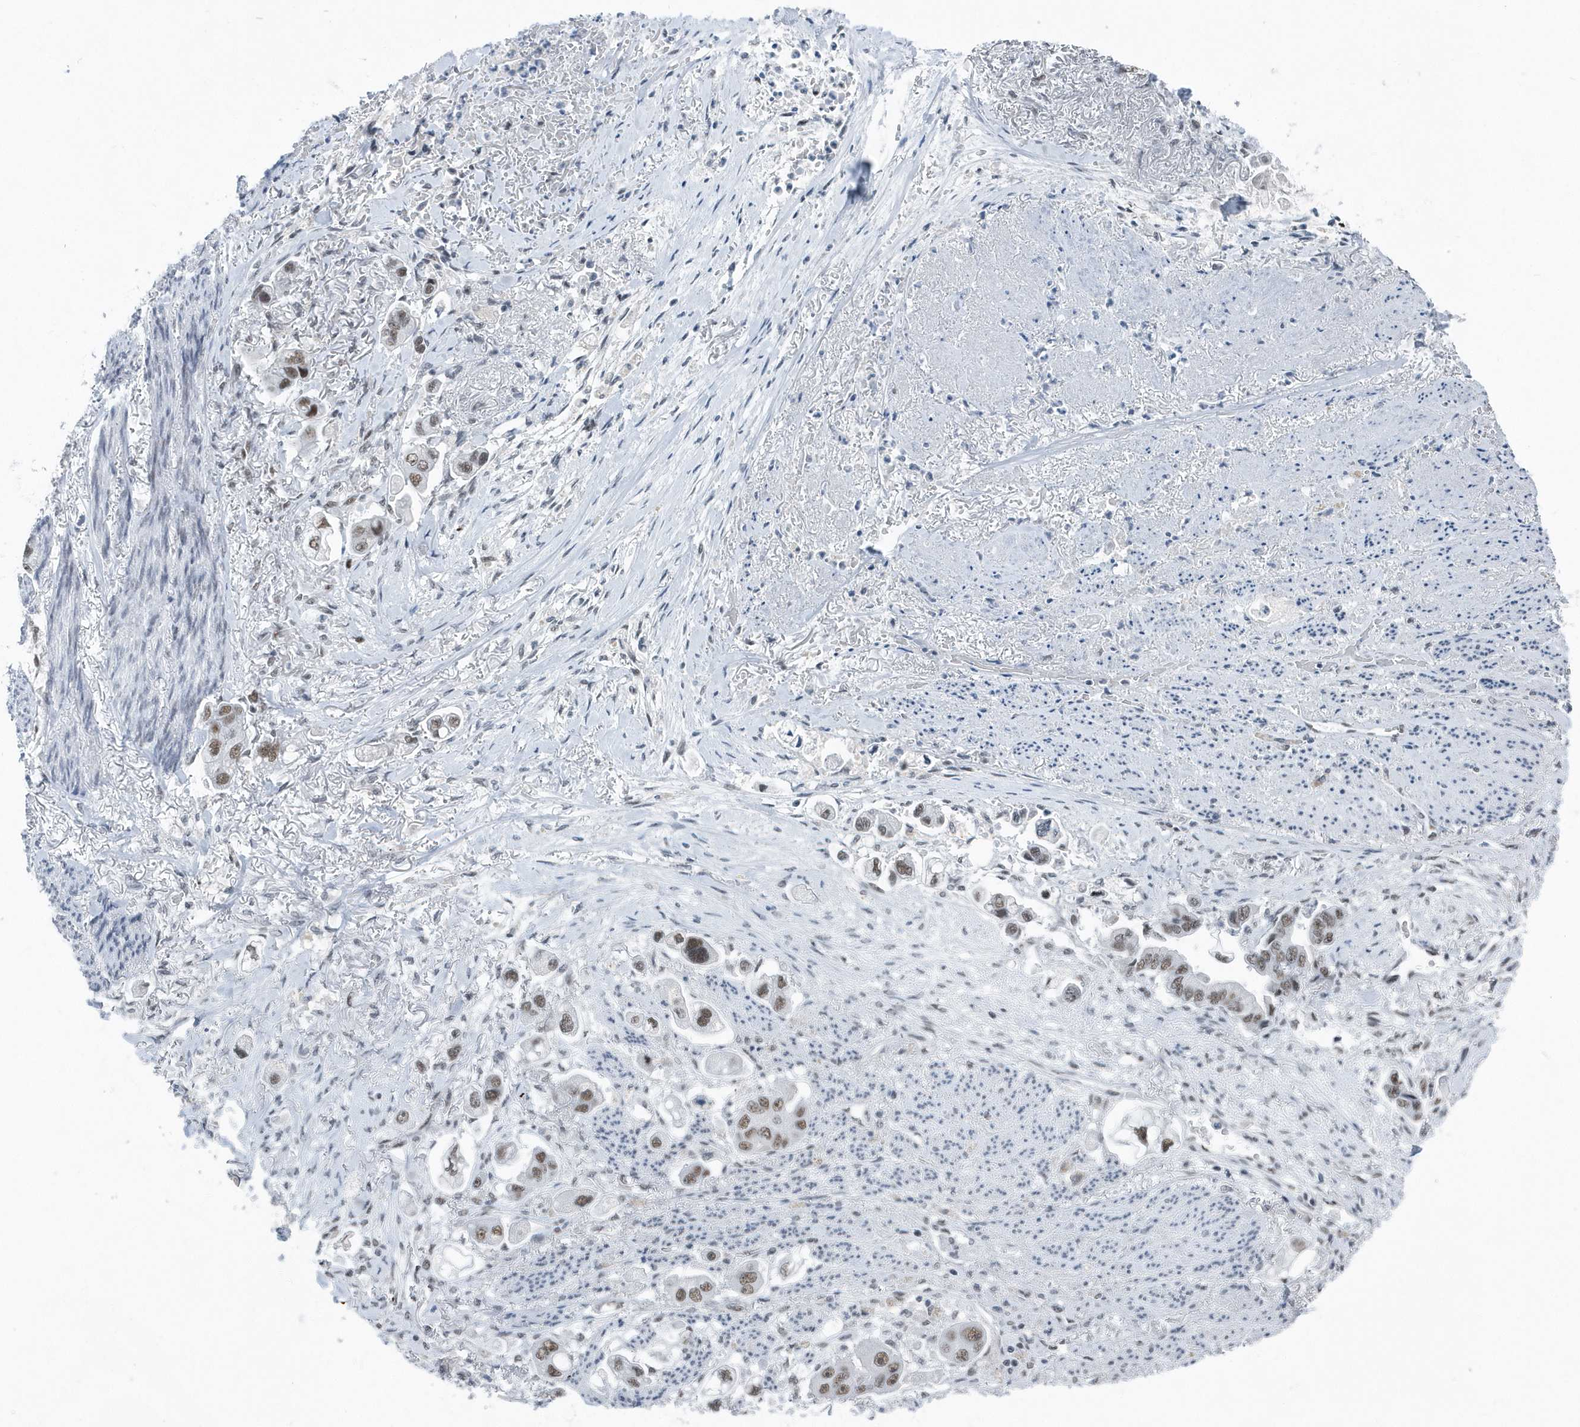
{"staining": {"intensity": "weak", "quantity": ">75%", "location": "nuclear"}, "tissue": "stomach cancer", "cell_type": "Tumor cells", "image_type": "cancer", "snomed": [{"axis": "morphology", "description": "Adenocarcinoma, NOS"}, {"axis": "topography", "description": "Stomach"}], "caption": "Protein analysis of stomach adenocarcinoma tissue exhibits weak nuclear staining in approximately >75% of tumor cells.", "gene": "FIP1L1", "patient": {"sex": "male", "age": 62}}